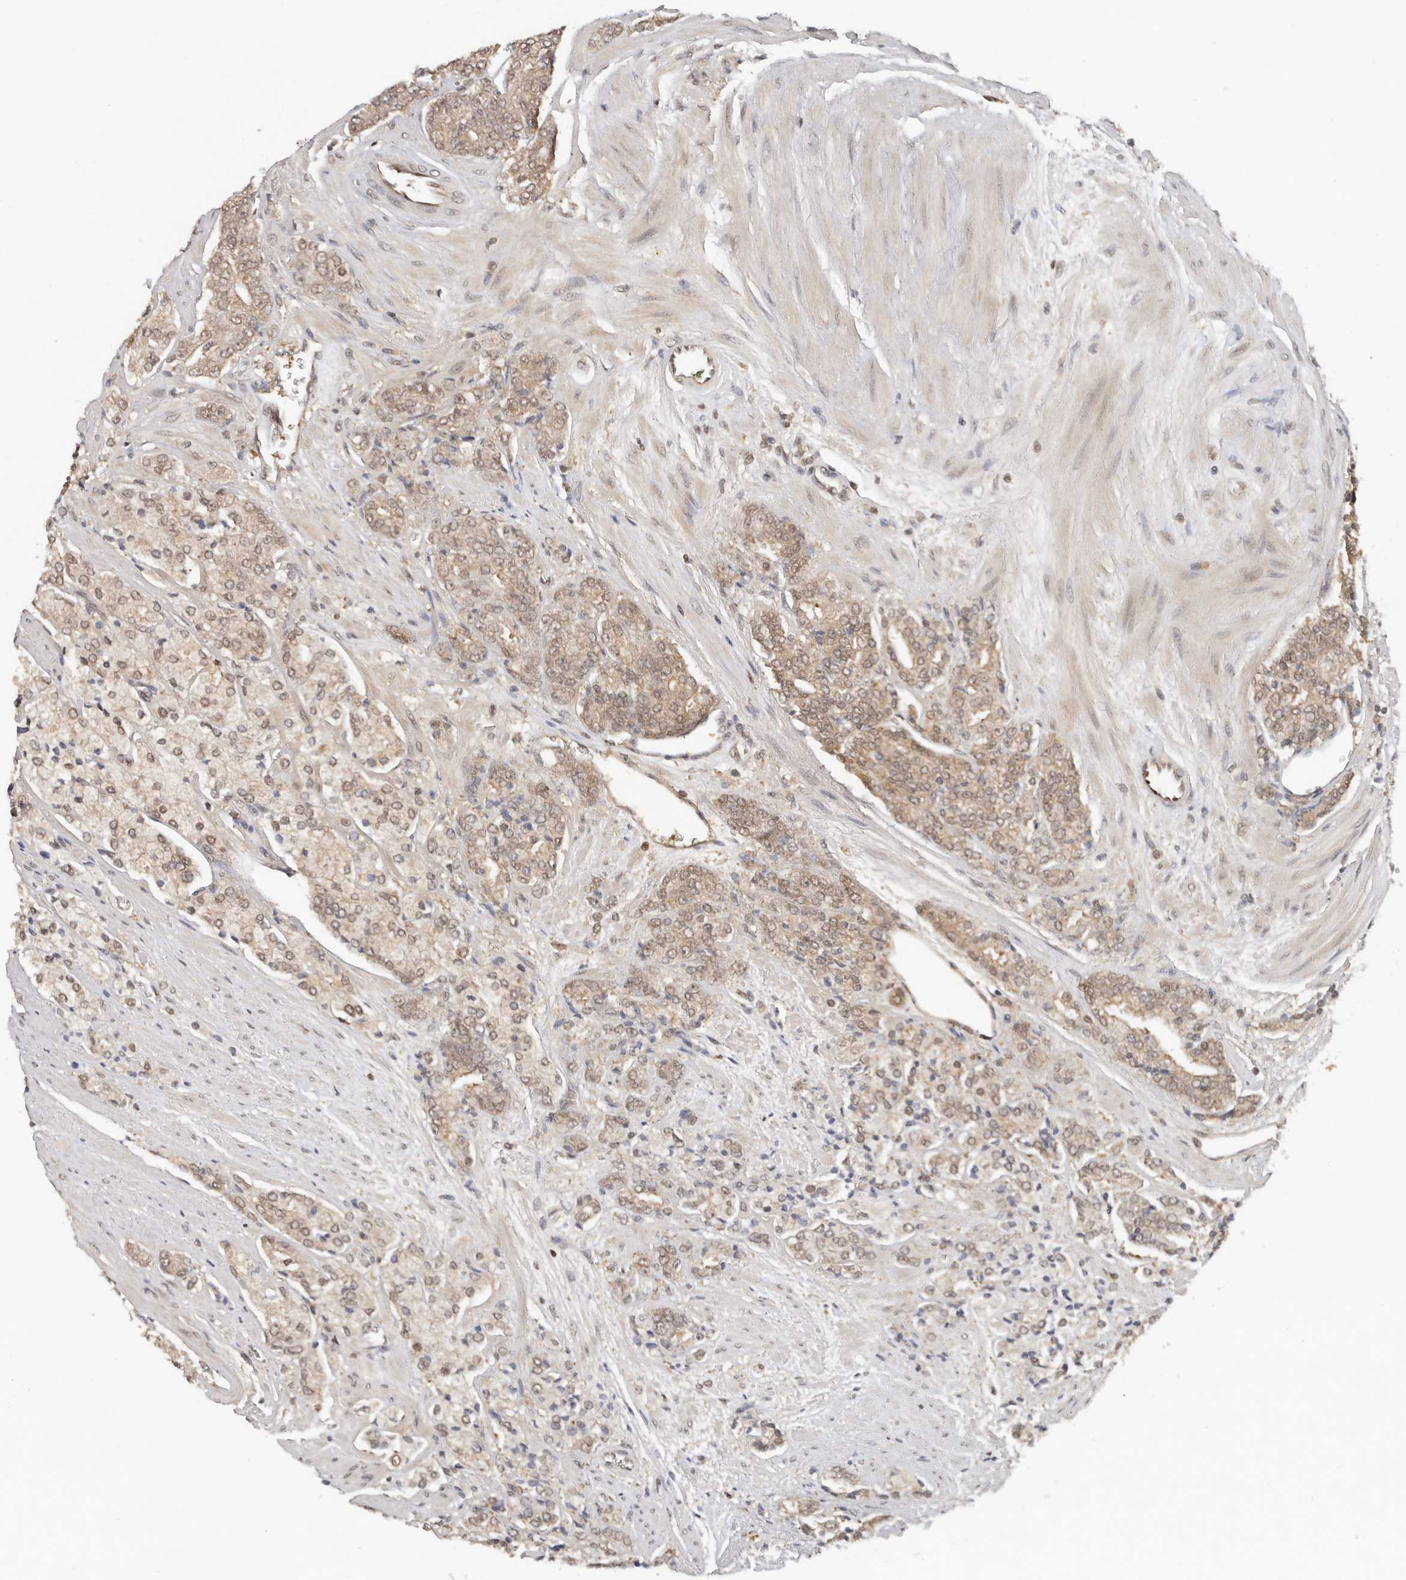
{"staining": {"intensity": "moderate", "quantity": ">75%", "location": "cytoplasmic/membranous,nuclear"}, "tissue": "prostate cancer", "cell_type": "Tumor cells", "image_type": "cancer", "snomed": [{"axis": "morphology", "description": "Adenocarcinoma, High grade"}, {"axis": "topography", "description": "Prostate"}], "caption": "Protein analysis of adenocarcinoma (high-grade) (prostate) tissue shows moderate cytoplasmic/membranous and nuclear positivity in about >75% of tumor cells.", "gene": "PSMA5", "patient": {"sex": "male", "age": 71}}